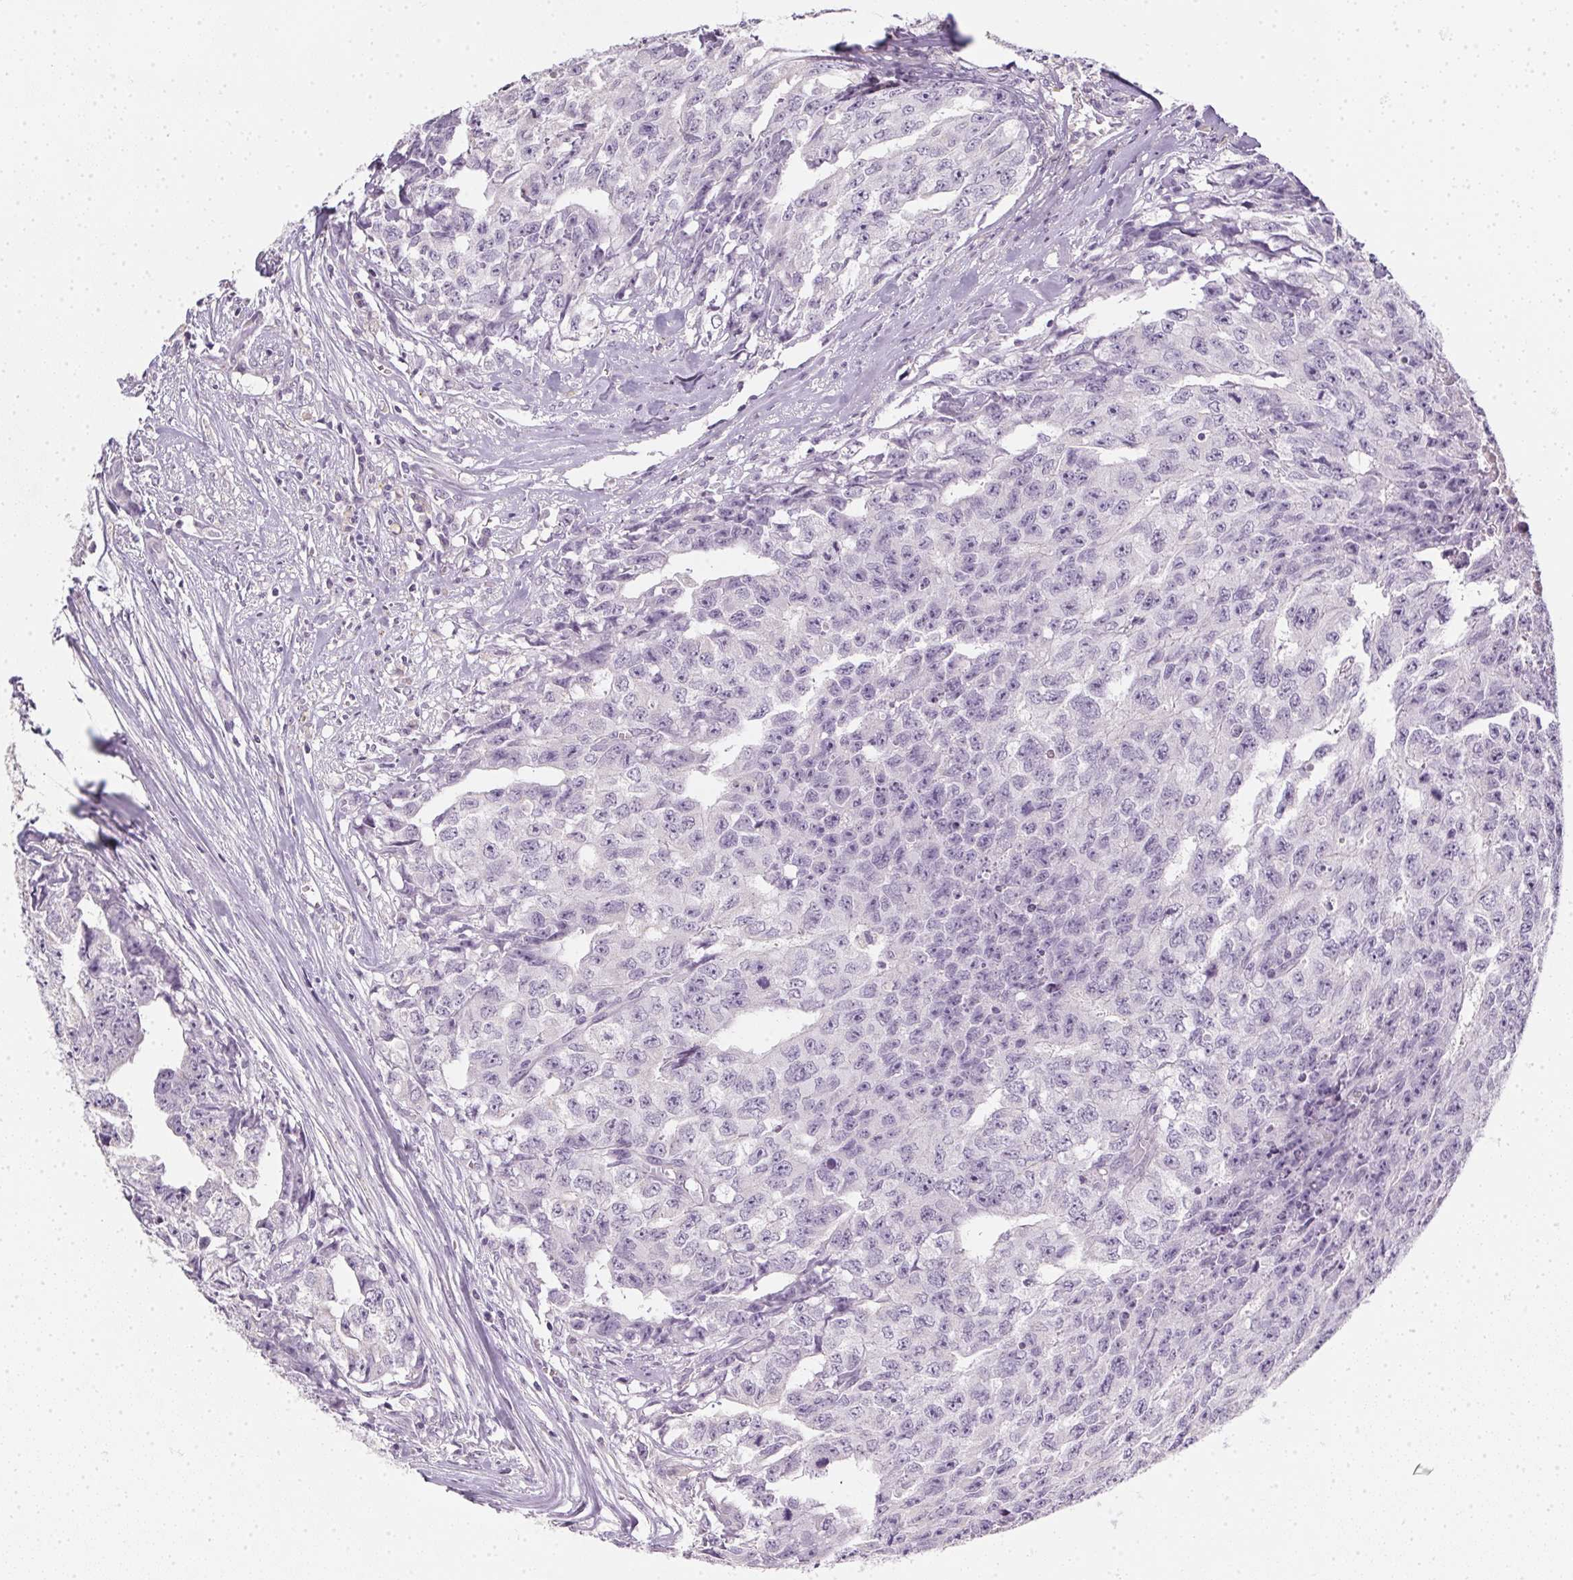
{"staining": {"intensity": "negative", "quantity": "none", "location": "none"}, "tissue": "testis cancer", "cell_type": "Tumor cells", "image_type": "cancer", "snomed": [{"axis": "morphology", "description": "Carcinoma, Embryonal, NOS"}, {"axis": "morphology", "description": "Teratoma, malignant, NOS"}, {"axis": "topography", "description": "Testis"}], "caption": "Immunohistochemistry (IHC) of testis embryonal carcinoma shows no expression in tumor cells.", "gene": "TMEM72", "patient": {"sex": "male", "age": 24}}